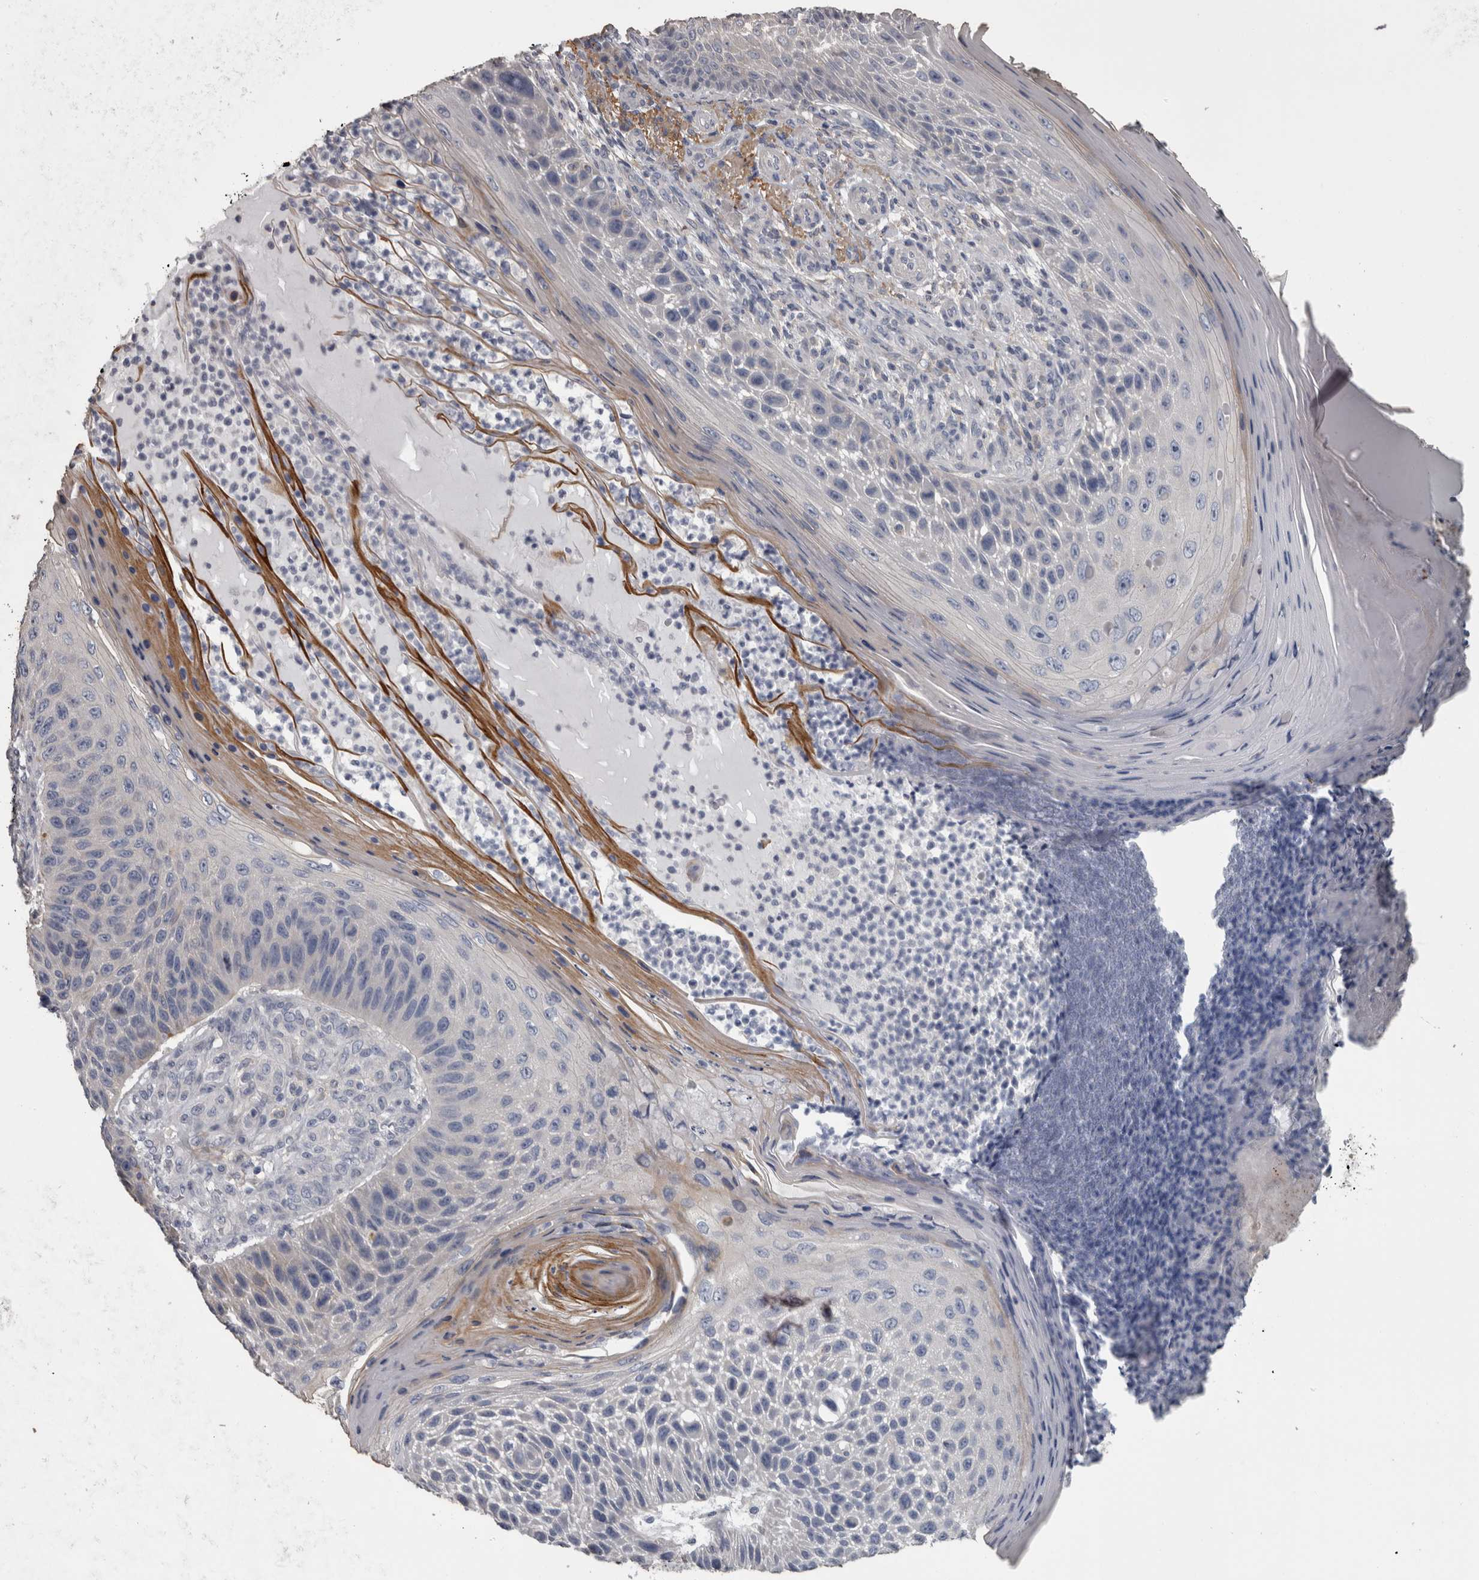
{"staining": {"intensity": "negative", "quantity": "none", "location": "none"}, "tissue": "skin cancer", "cell_type": "Tumor cells", "image_type": "cancer", "snomed": [{"axis": "morphology", "description": "Squamous cell carcinoma, NOS"}, {"axis": "topography", "description": "Skin"}], "caption": "Protein analysis of skin squamous cell carcinoma reveals no significant expression in tumor cells.", "gene": "EFEMP2", "patient": {"sex": "female", "age": 88}}